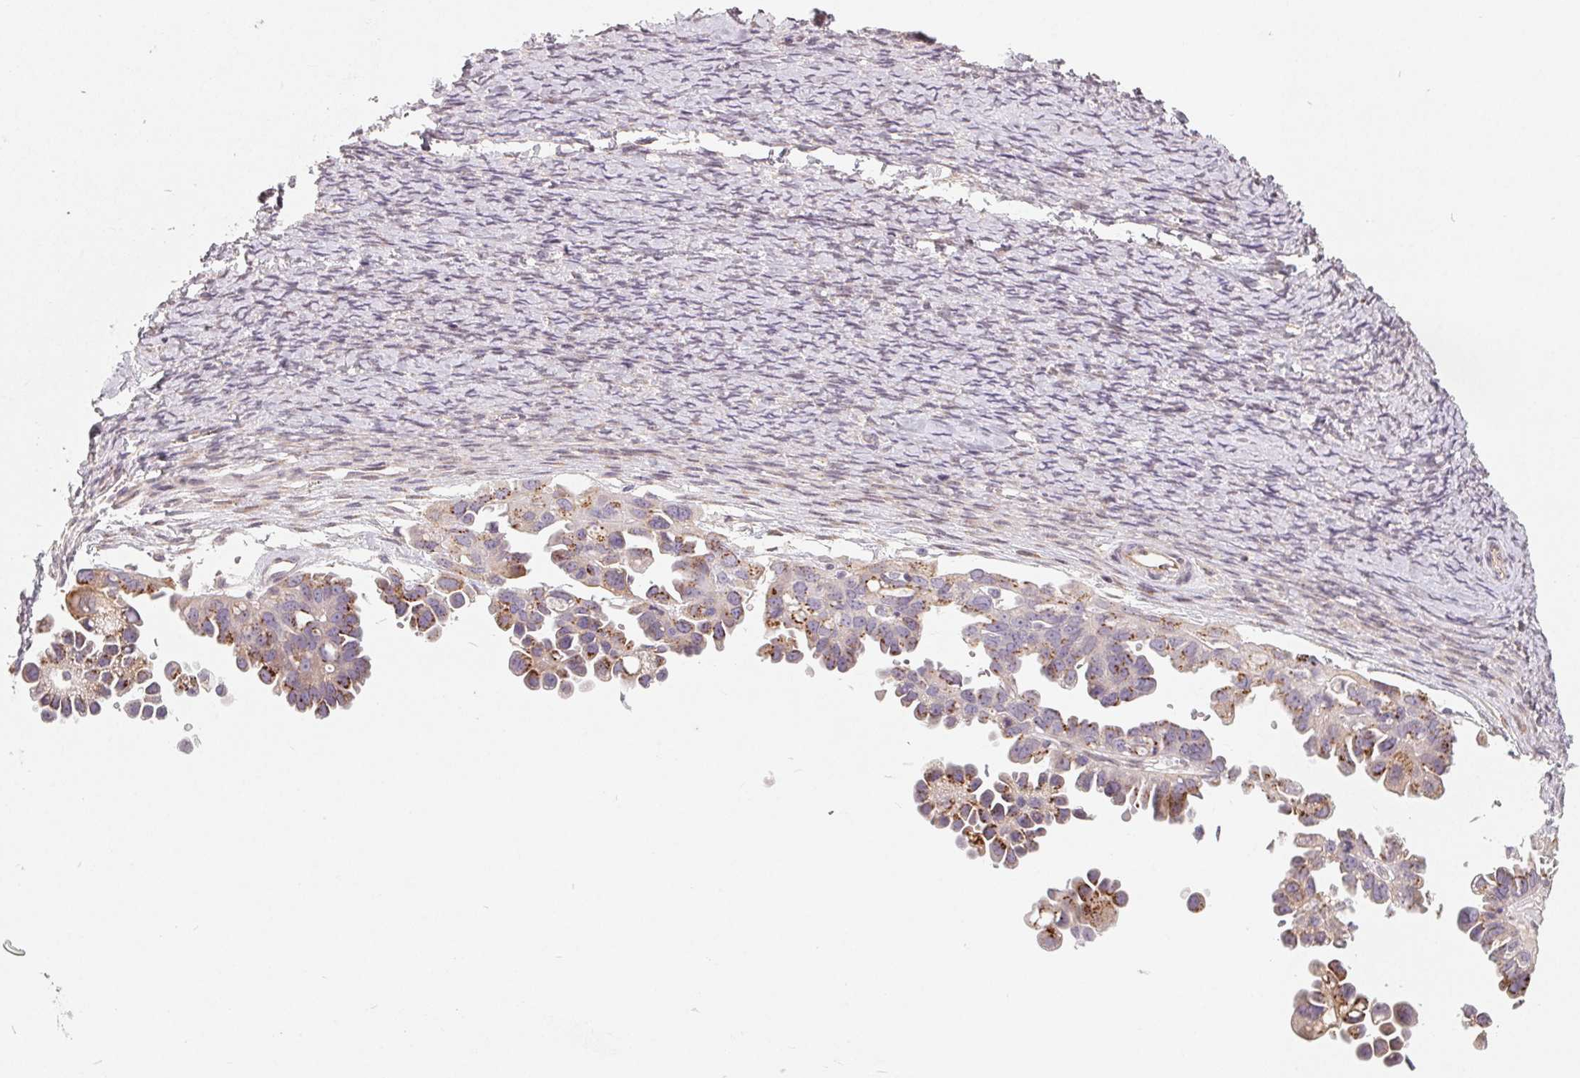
{"staining": {"intensity": "moderate", "quantity": "25%-75%", "location": "cytoplasmic/membranous"}, "tissue": "ovarian cancer", "cell_type": "Tumor cells", "image_type": "cancer", "snomed": [{"axis": "morphology", "description": "Cystadenocarcinoma, serous, NOS"}, {"axis": "topography", "description": "Ovary"}], "caption": "Immunohistochemistry (IHC) photomicrograph of neoplastic tissue: ovarian cancer stained using immunohistochemistry (IHC) exhibits medium levels of moderate protein expression localized specifically in the cytoplasmic/membranous of tumor cells, appearing as a cytoplasmic/membranous brown color.", "gene": "TMSB15B", "patient": {"sex": "female", "age": 53}}